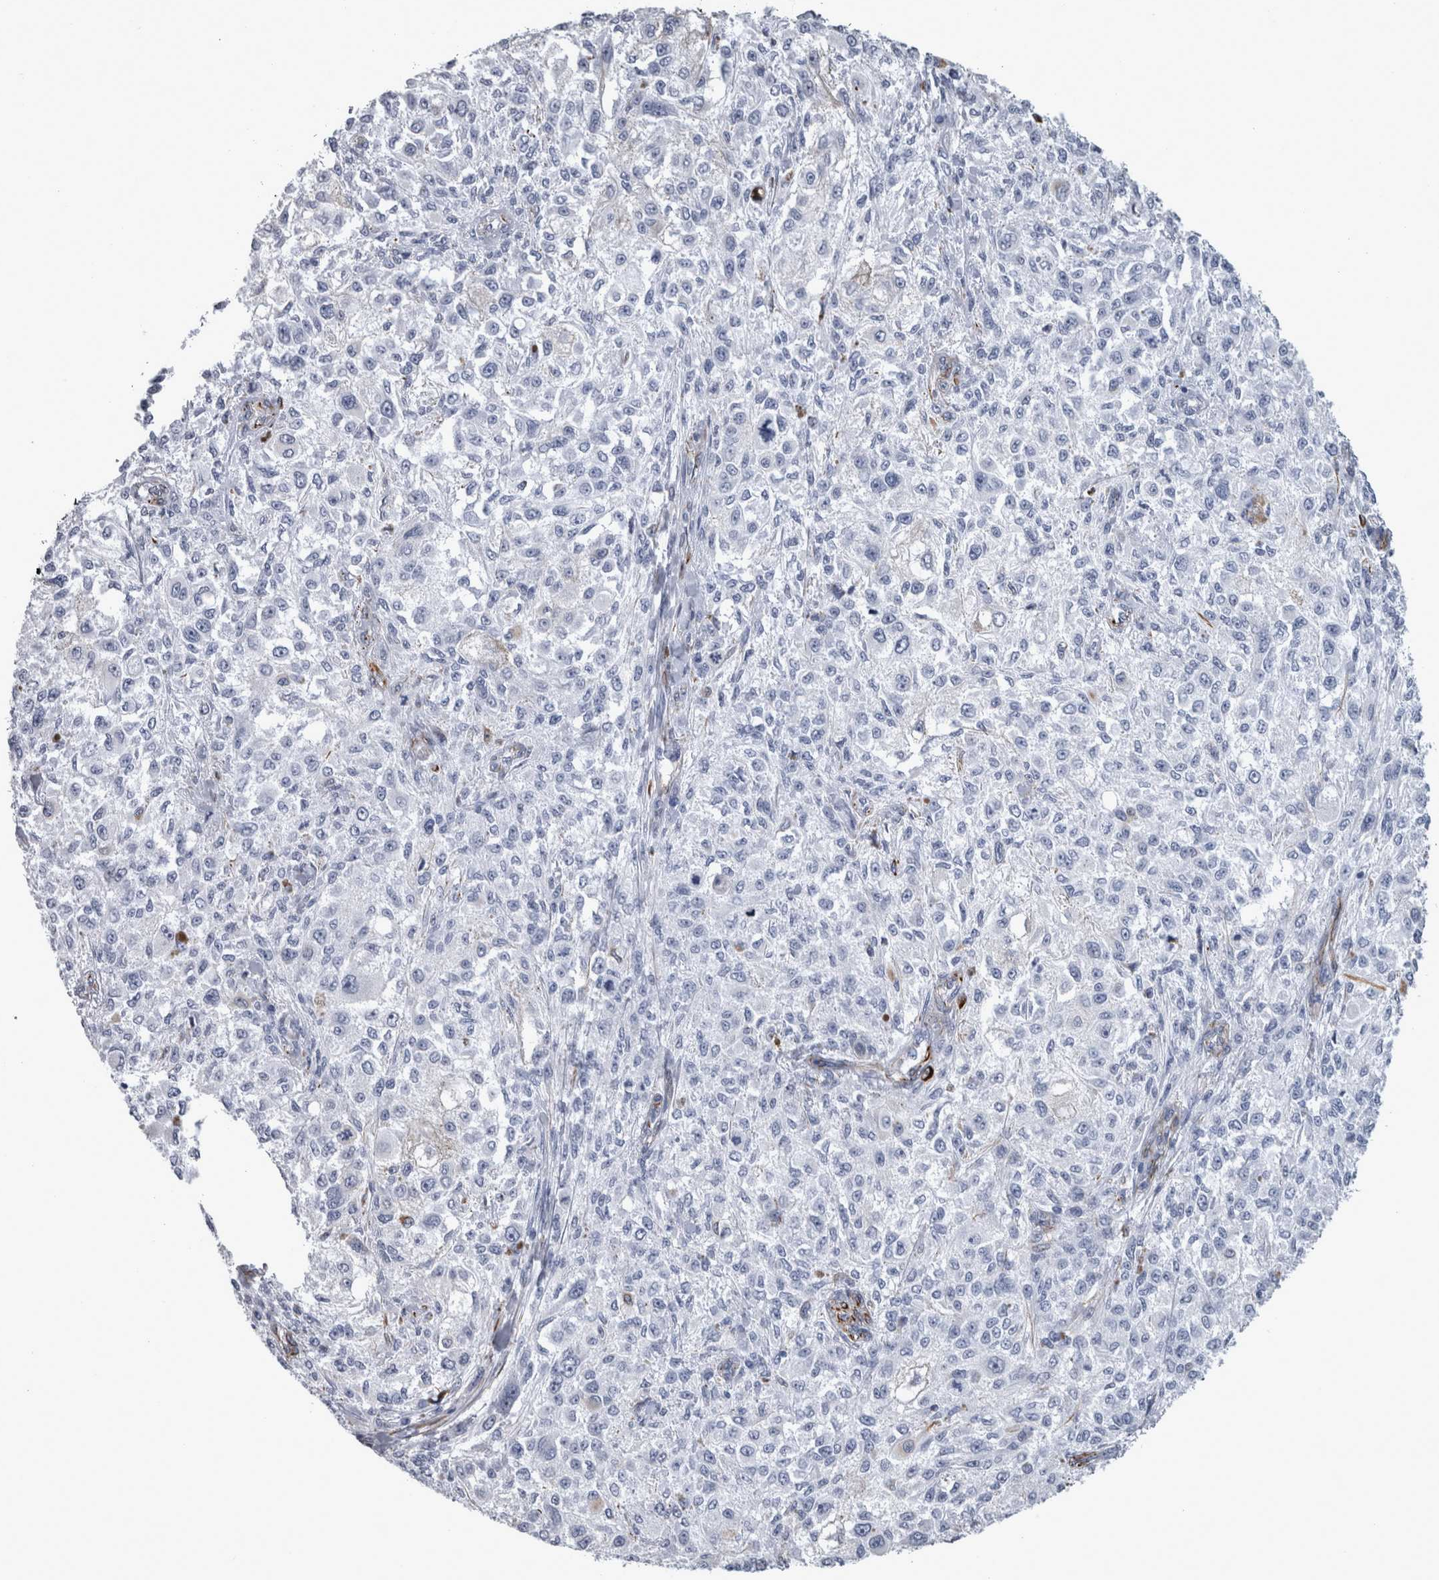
{"staining": {"intensity": "negative", "quantity": "none", "location": "none"}, "tissue": "melanoma", "cell_type": "Tumor cells", "image_type": "cancer", "snomed": [{"axis": "morphology", "description": "Necrosis, NOS"}, {"axis": "morphology", "description": "Malignant melanoma, NOS"}, {"axis": "topography", "description": "Skin"}], "caption": "Histopathology image shows no protein positivity in tumor cells of melanoma tissue. (DAB IHC with hematoxylin counter stain).", "gene": "VWDE", "patient": {"sex": "female", "age": 87}}